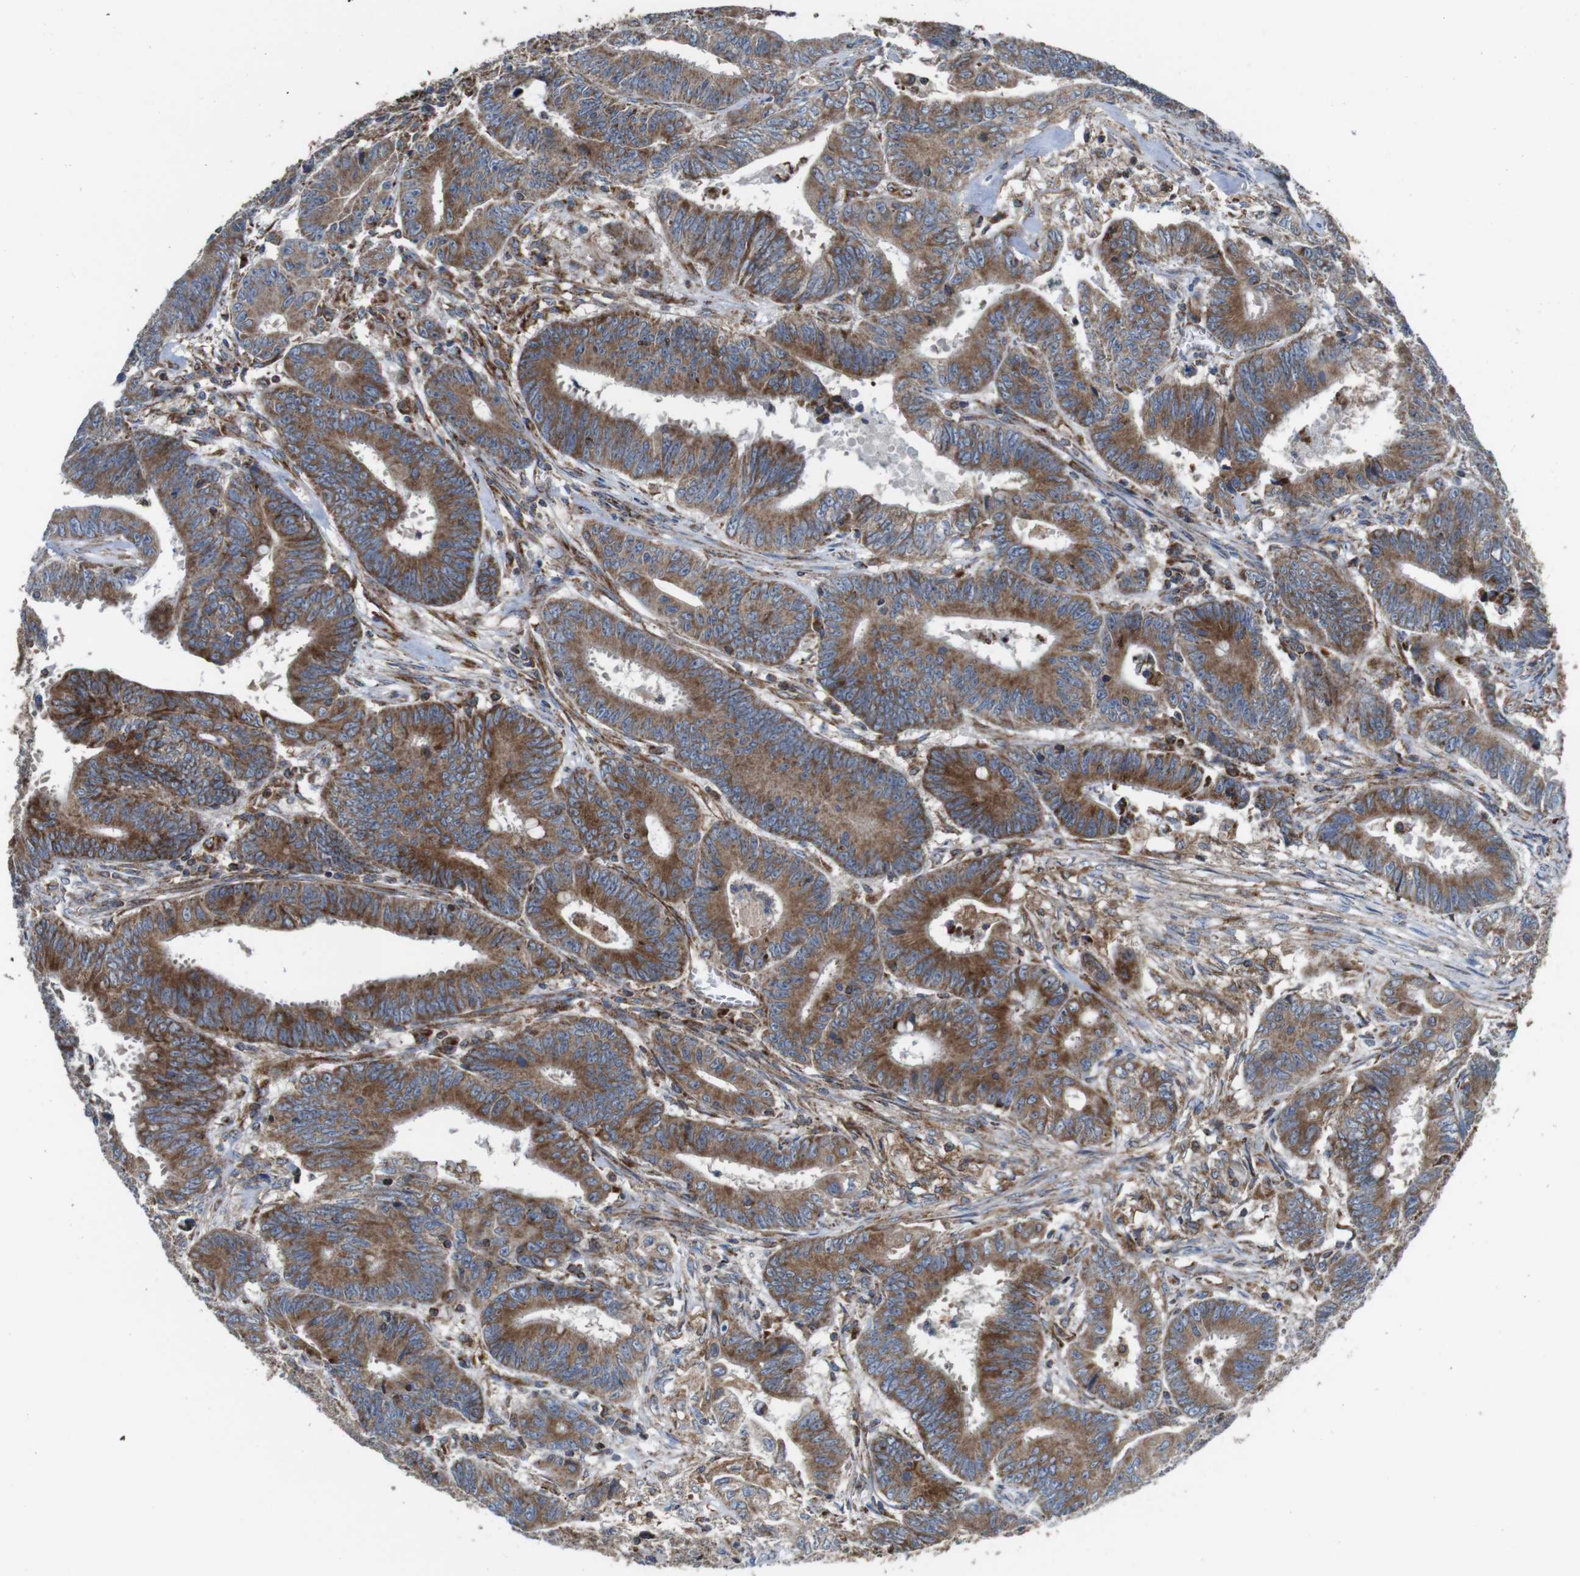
{"staining": {"intensity": "moderate", "quantity": "25%-75%", "location": "cytoplasmic/membranous"}, "tissue": "colorectal cancer", "cell_type": "Tumor cells", "image_type": "cancer", "snomed": [{"axis": "morphology", "description": "Adenocarcinoma, NOS"}, {"axis": "topography", "description": "Colon"}], "caption": "Approximately 25%-75% of tumor cells in colorectal cancer exhibit moderate cytoplasmic/membranous protein staining as visualized by brown immunohistochemical staining.", "gene": "HK1", "patient": {"sex": "male", "age": 45}}